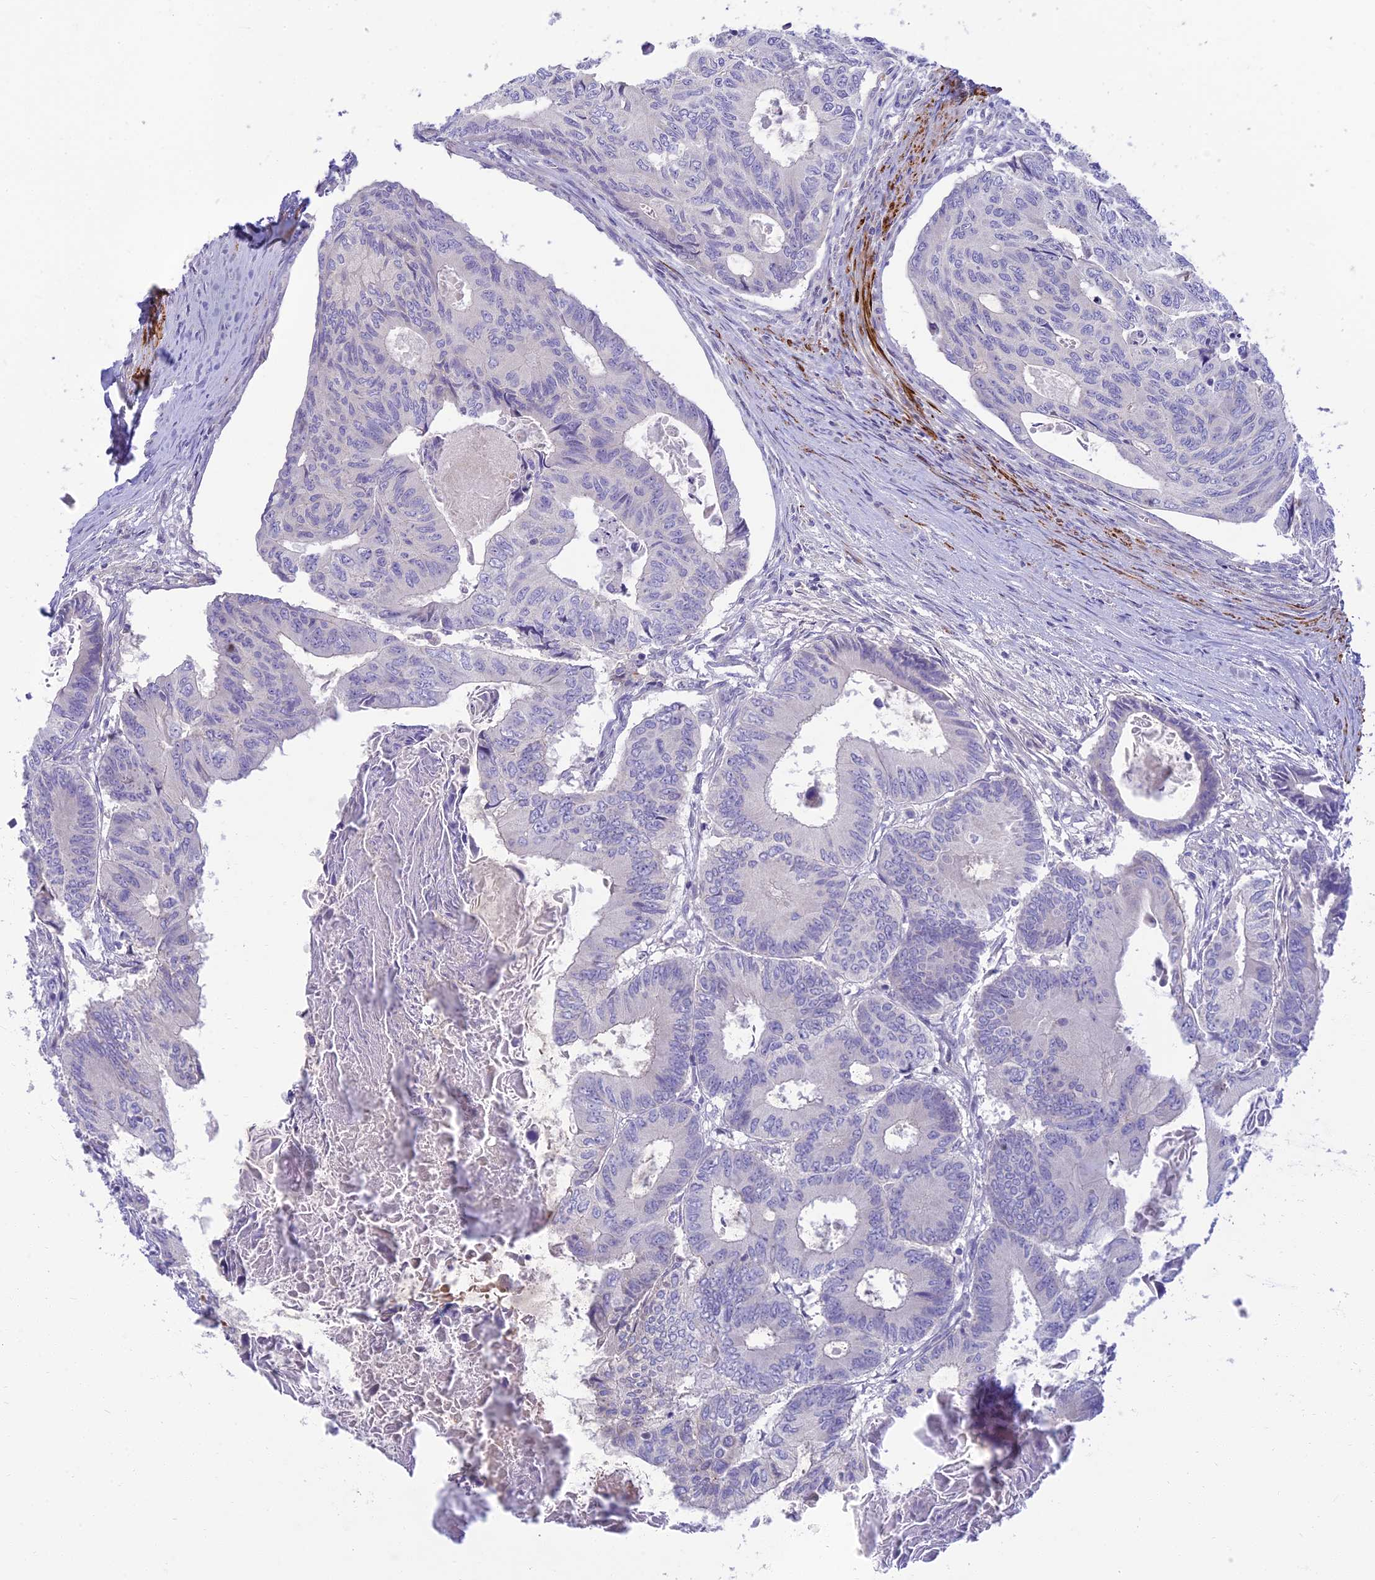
{"staining": {"intensity": "negative", "quantity": "none", "location": "none"}, "tissue": "colorectal cancer", "cell_type": "Tumor cells", "image_type": "cancer", "snomed": [{"axis": "morphology", "description": "Adenocarcinoma, NOS"}, {"axis": "topography", "description": "Colon"}], "caption": "There is no significant staining in tumor cells of adenocarcinoma (colorectal).", "gene": "CLIP4", "patient": {"sex": "male", "age": 85}}